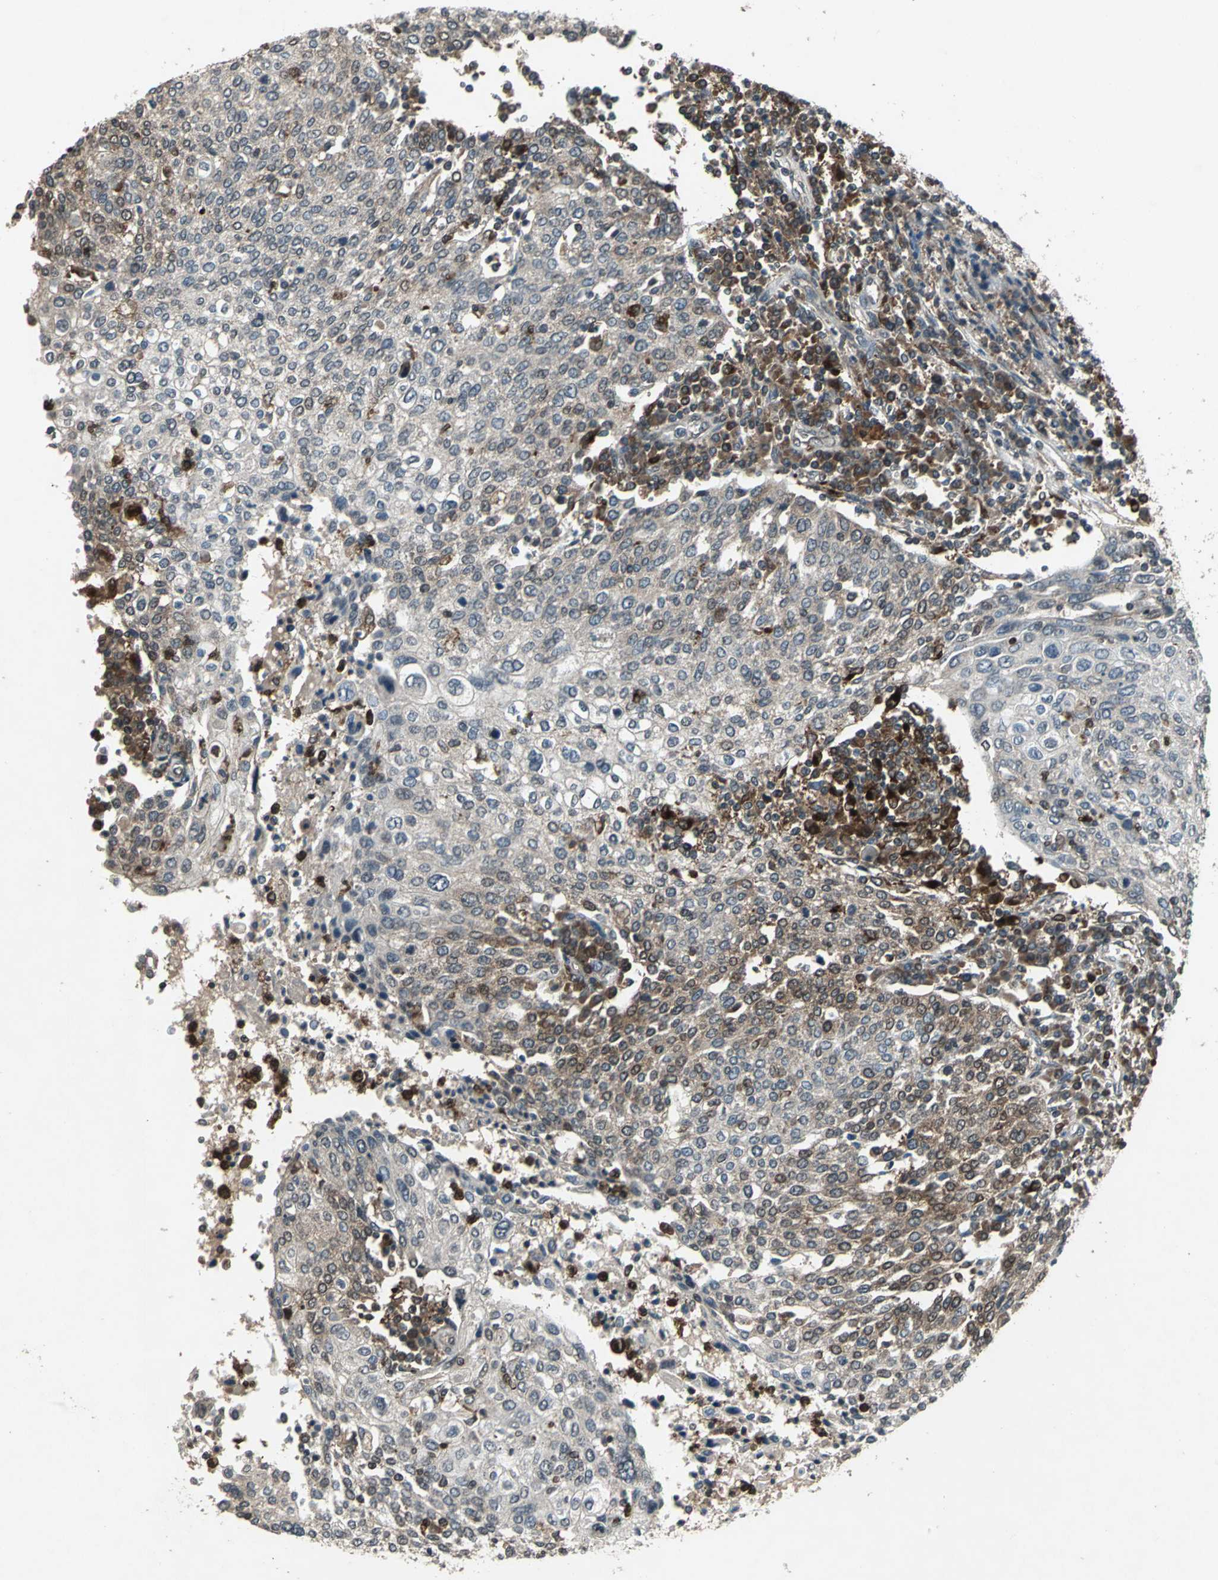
{"staining": {"intensity": "negative", "quantity": "none", "location": "none"}, "tissue": "cervical cancer", "cell_type": "Tumor cells", "image_type": "cancer", "snomed": [{"axis": "morphology", "description": "Squamous cell carcinoma, NOS"}, {"axis": "topography", "description": "Cervix"}], "caption": "Micrograph shows no significant protein expression in tumor cells of cervical squamous cell carcinoma.", "gene": "PYCARD", "patient": {"sex": "female", "age": 40}}